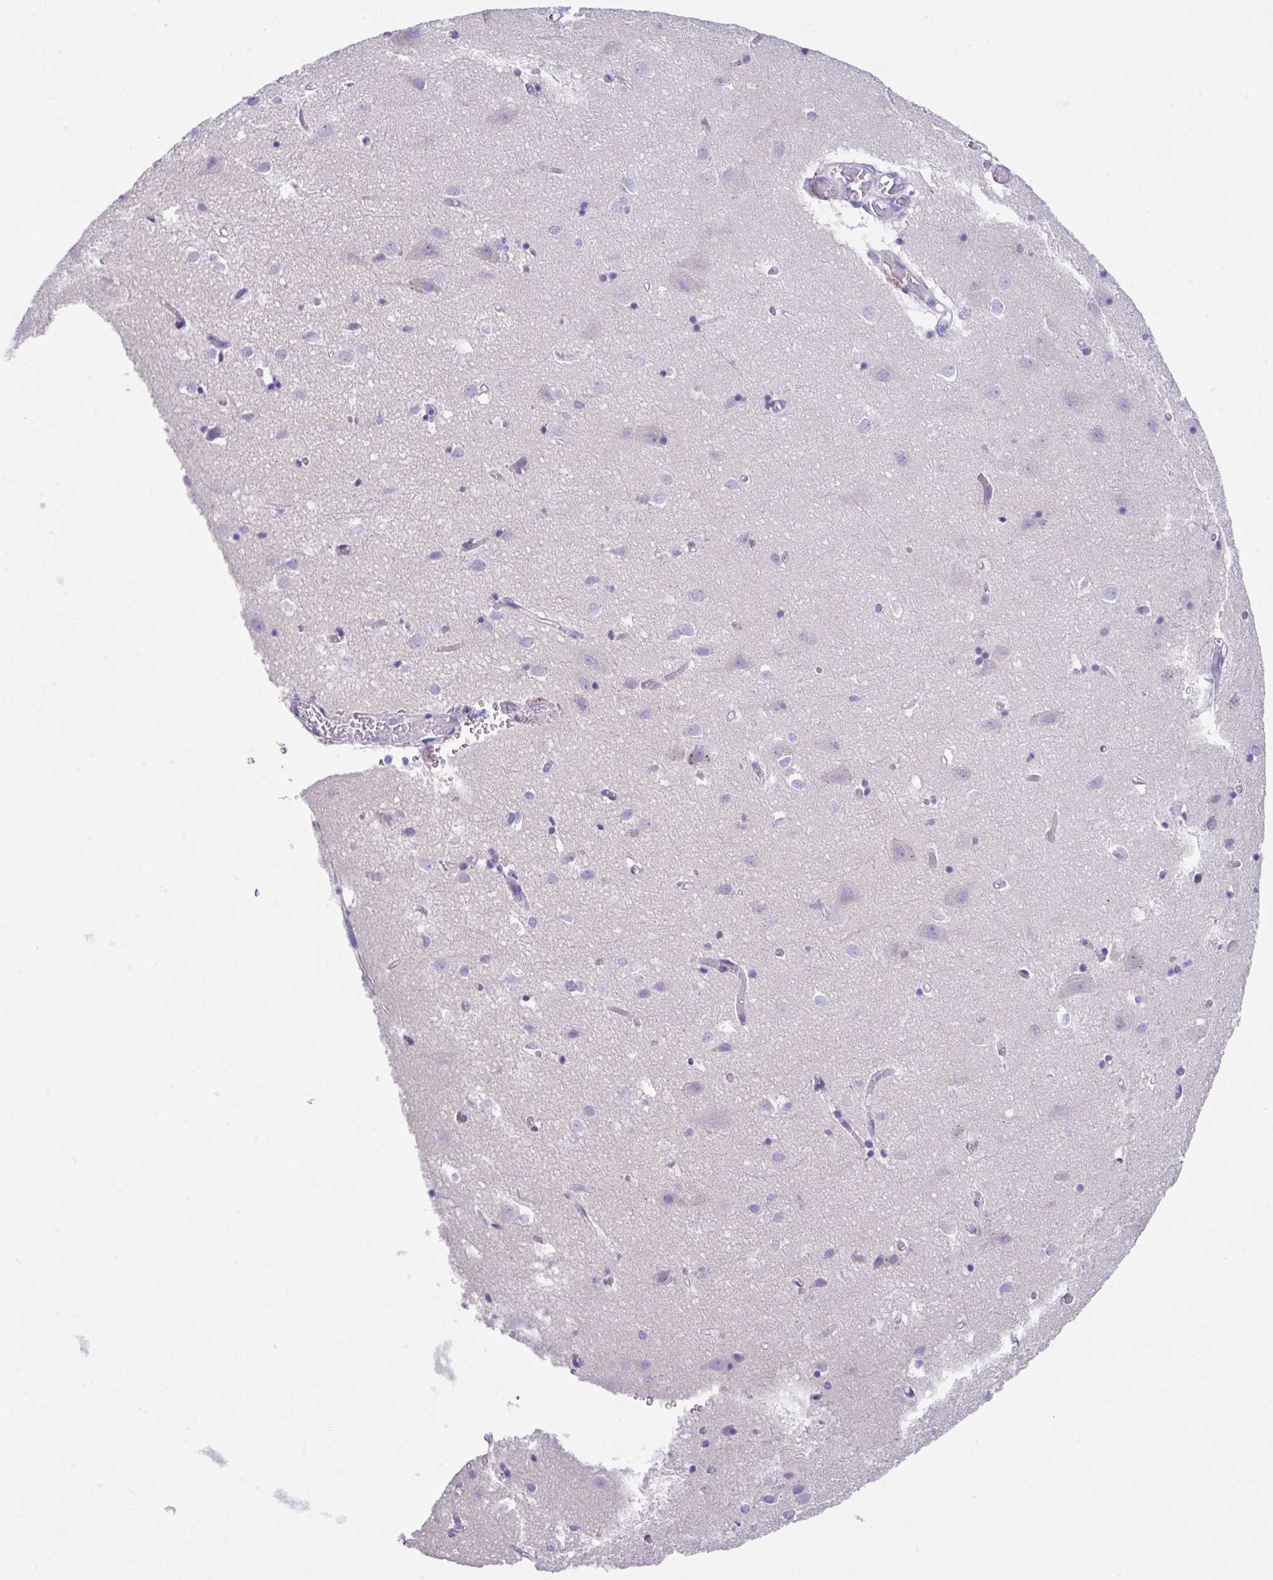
{"staining": {"intensity": "negative", "quantity": "none", "location": "none"}, "tissue": "cerebral cortex", "cell_type": "Endothelial cells", "image_type": "normal", "snomed": [{"axis": "morphology", "description": "Normal tissue, NOS"}, {"axis": "topography", "description": "Cerebral cortex"}], "caption": "This is an immunohistochemistry image of benign human cerebral cortex. There is no expression in endothelial cells.", "gene": "SLC16A6", "patient": {"sex": "male", "age": 70}}